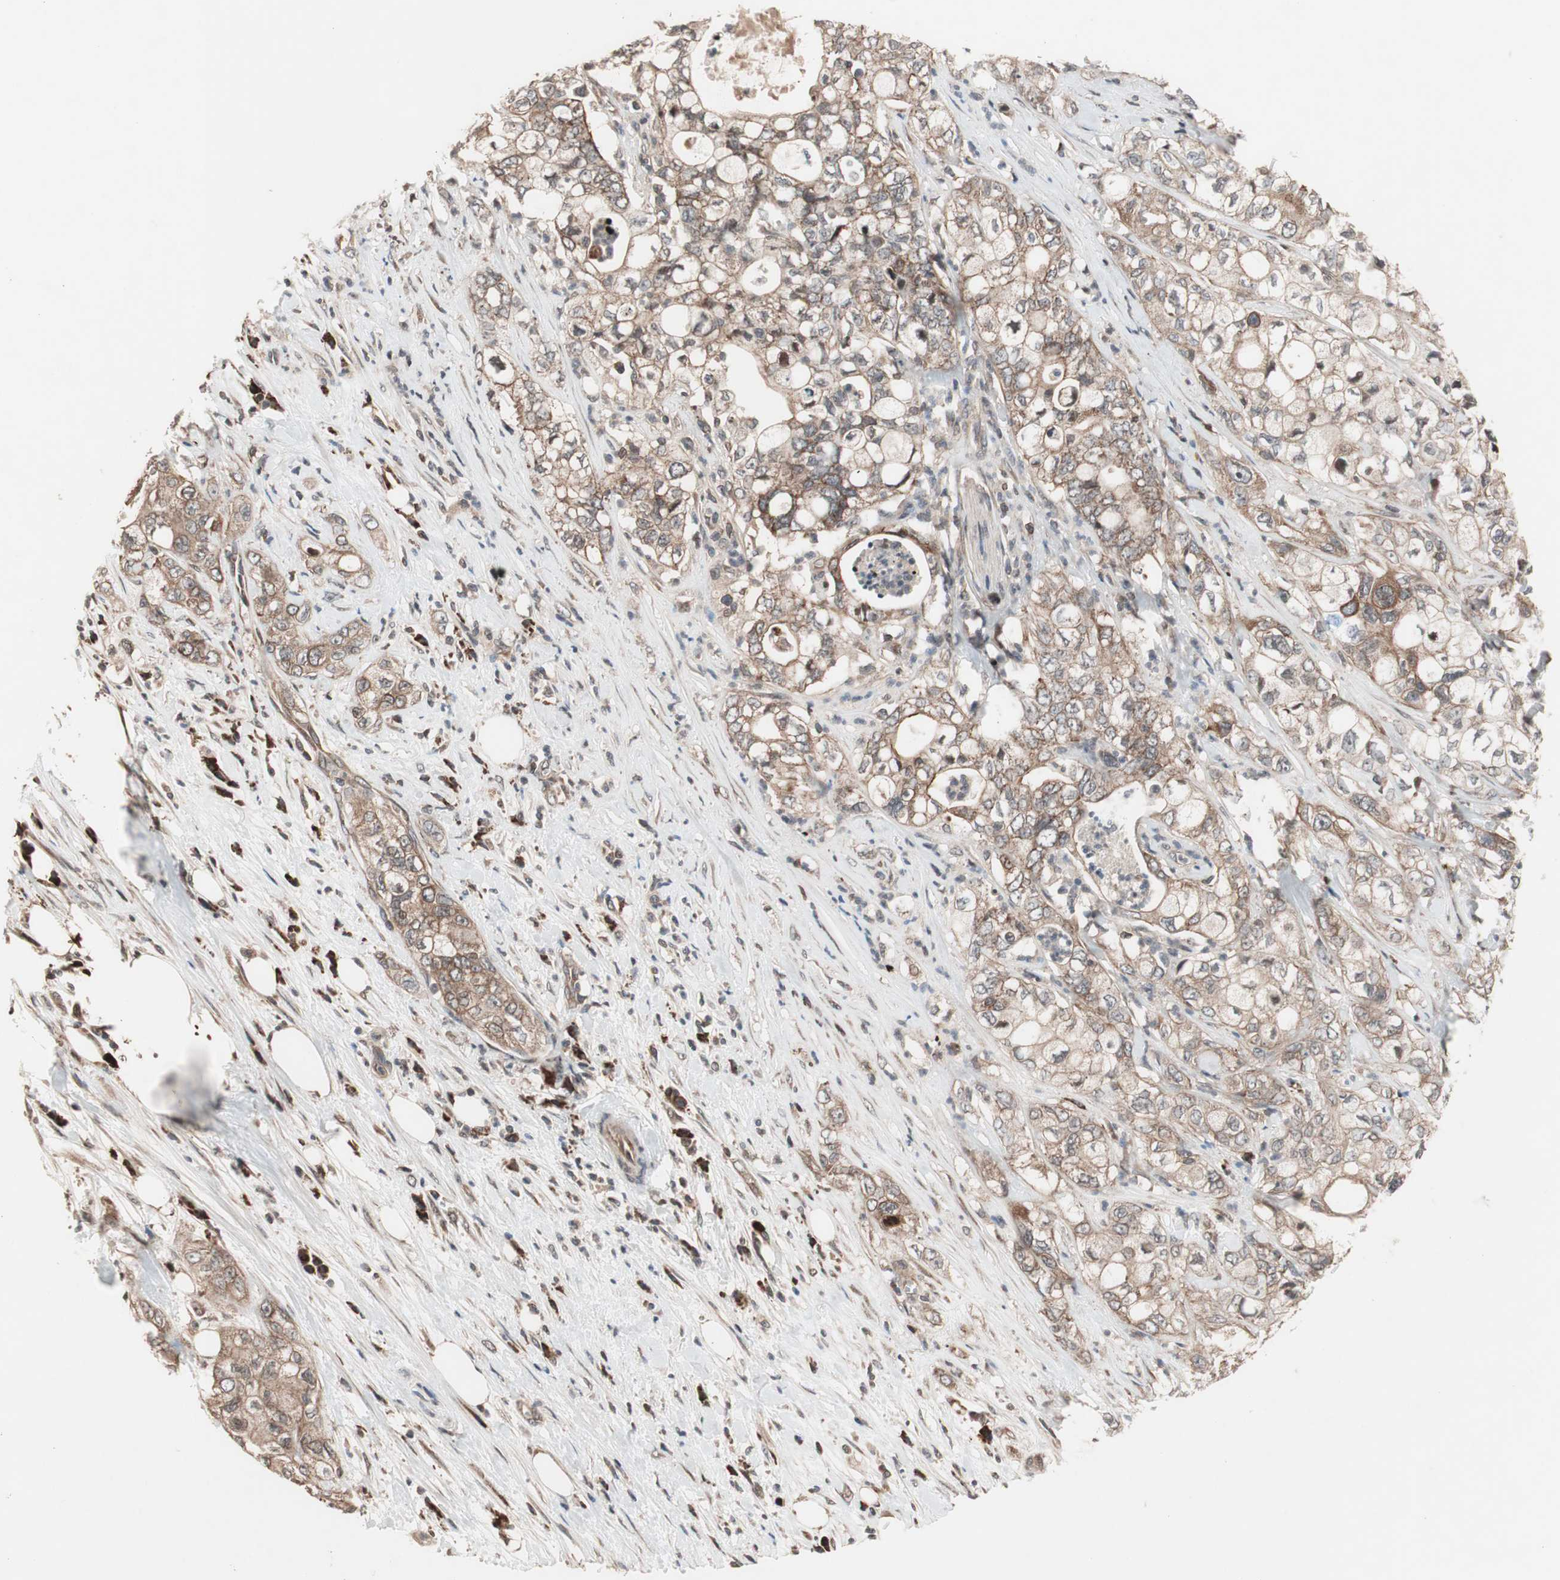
{"staining": {"intensity": "moderate", "quantity": ">75%", "location": "cytoplasmic/membranous"}, "tissue": "pancreatic cancer", "cell_type": "Tumor cells", "image_type": "cancer", "snomed": [{"axis": "morphology", "description": "Adenocarcinoma, NOS"}, {"axis": "topography", "description": "Pancreas"}], "caption": "Immunohistochemistry photomicrograph of adenocarcinoma (pancreatic) stained for a protein (brown), which exhibits medium levels of moderate cytoplasmic/membranous expression in about >75% of tumor cells.", "gene": "NF2", "patient": {"sex": "male", "age": 70}}